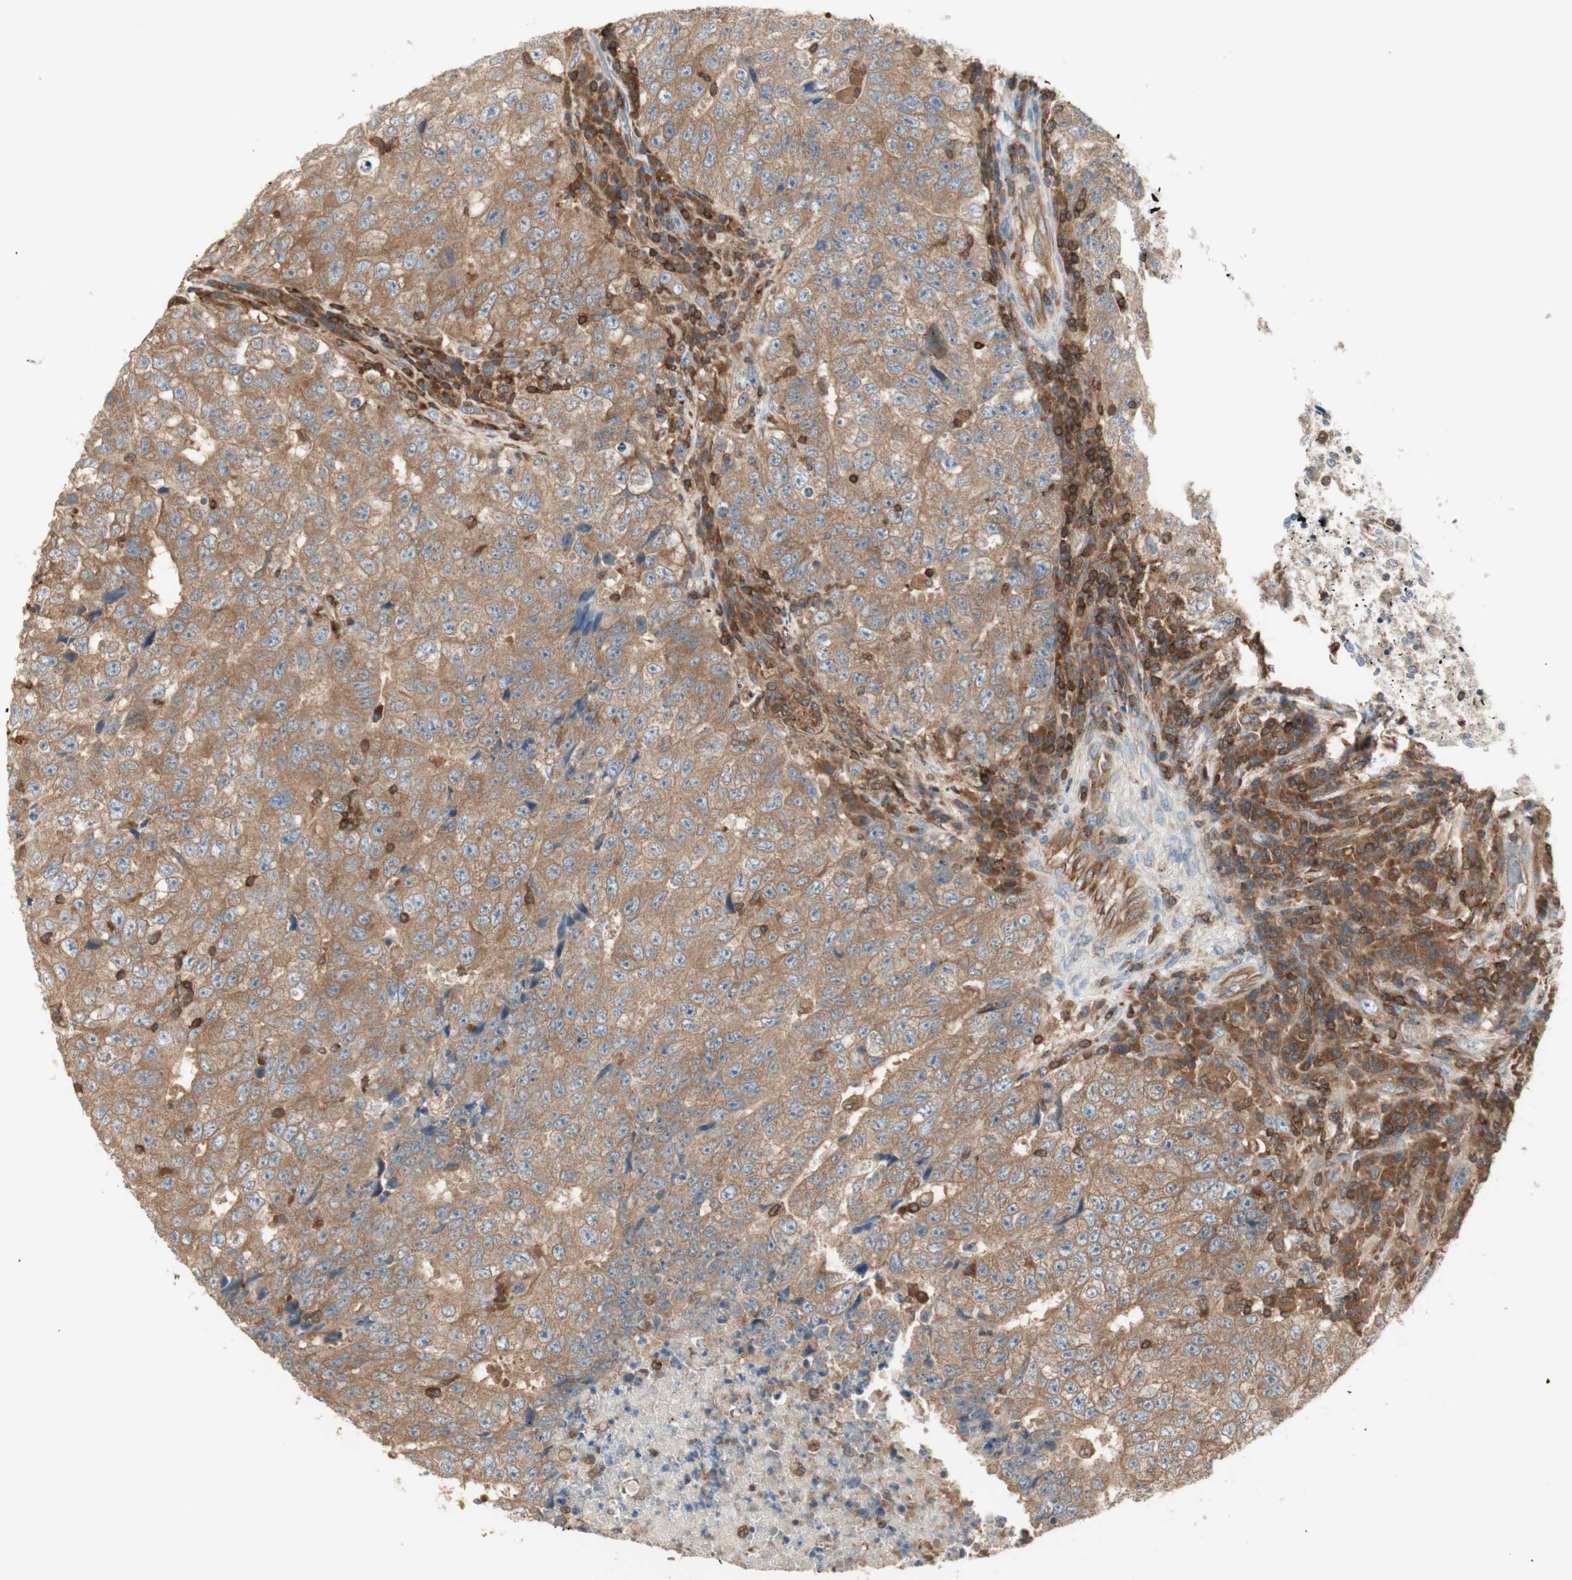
{"staining": {"intensity": "moderate", "quantity": ">75%", "location": "cytoplasmic/membranous"}, "tissue": "testis cancer", "cell_type": "Tumor cells", "image_type": "cancer", "snomed": [{"axis": "morphology", "description": "Necrosis, NOS"}, {"axis": "morphology", "description": "Carcinoma, Embryonal, NOS"}, {"axis": "topography", "description": "Testis"}], "caption": "A micrograph of human testis cancer stained for a protein shows moderate cytoplasmic/membranous brown staining in tumor cells. The staining was performed using DAB (3,3'-diaminobenzidine), with brown indicating positive protein expression. Nuclei are stained blue with hematoxylin.", "gene": "CRLF3", "patient": {"sex": "male", "age": 19}}